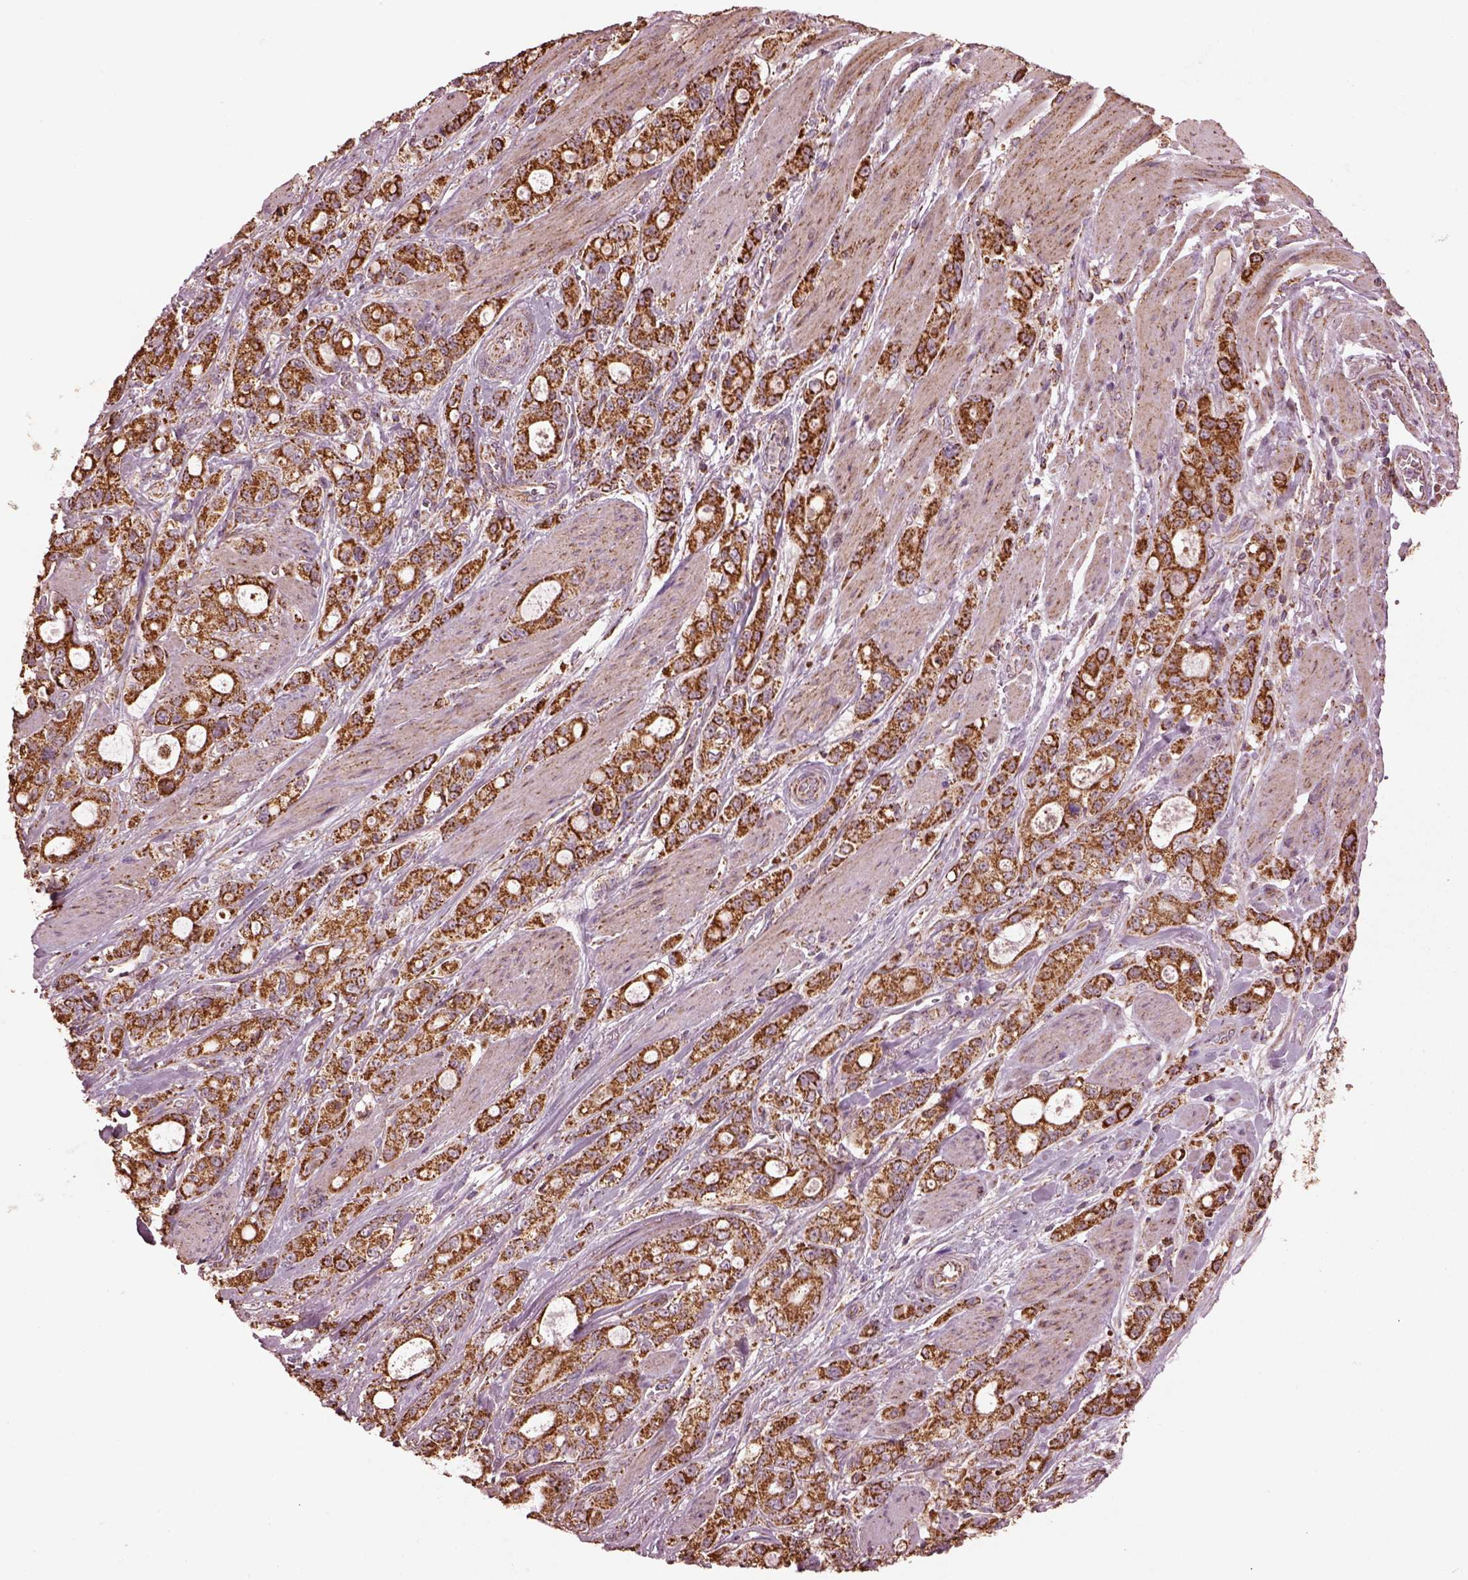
{"staining": {"intensity": "moderate", "quantity": ">75%", "location": "cytoplasmic/membranous"}, "tissue": "stomach cancer", "cell_type": "Tumor cells", "image_type": "cancer", "snomed": [{"axis": "morphology", "description": "Adenocarcinoma, NOS"}, {"axis": "topography", "description": "Stomach"}], "caption": "Stomach adenocarcinoma stained with a brown dye exhibits moderate cytoplasmic/membranous positive expression in approximately >75% of tumor cells.", "gene": "TMEM254", "patient": {"sex": "male", "age": 63}}